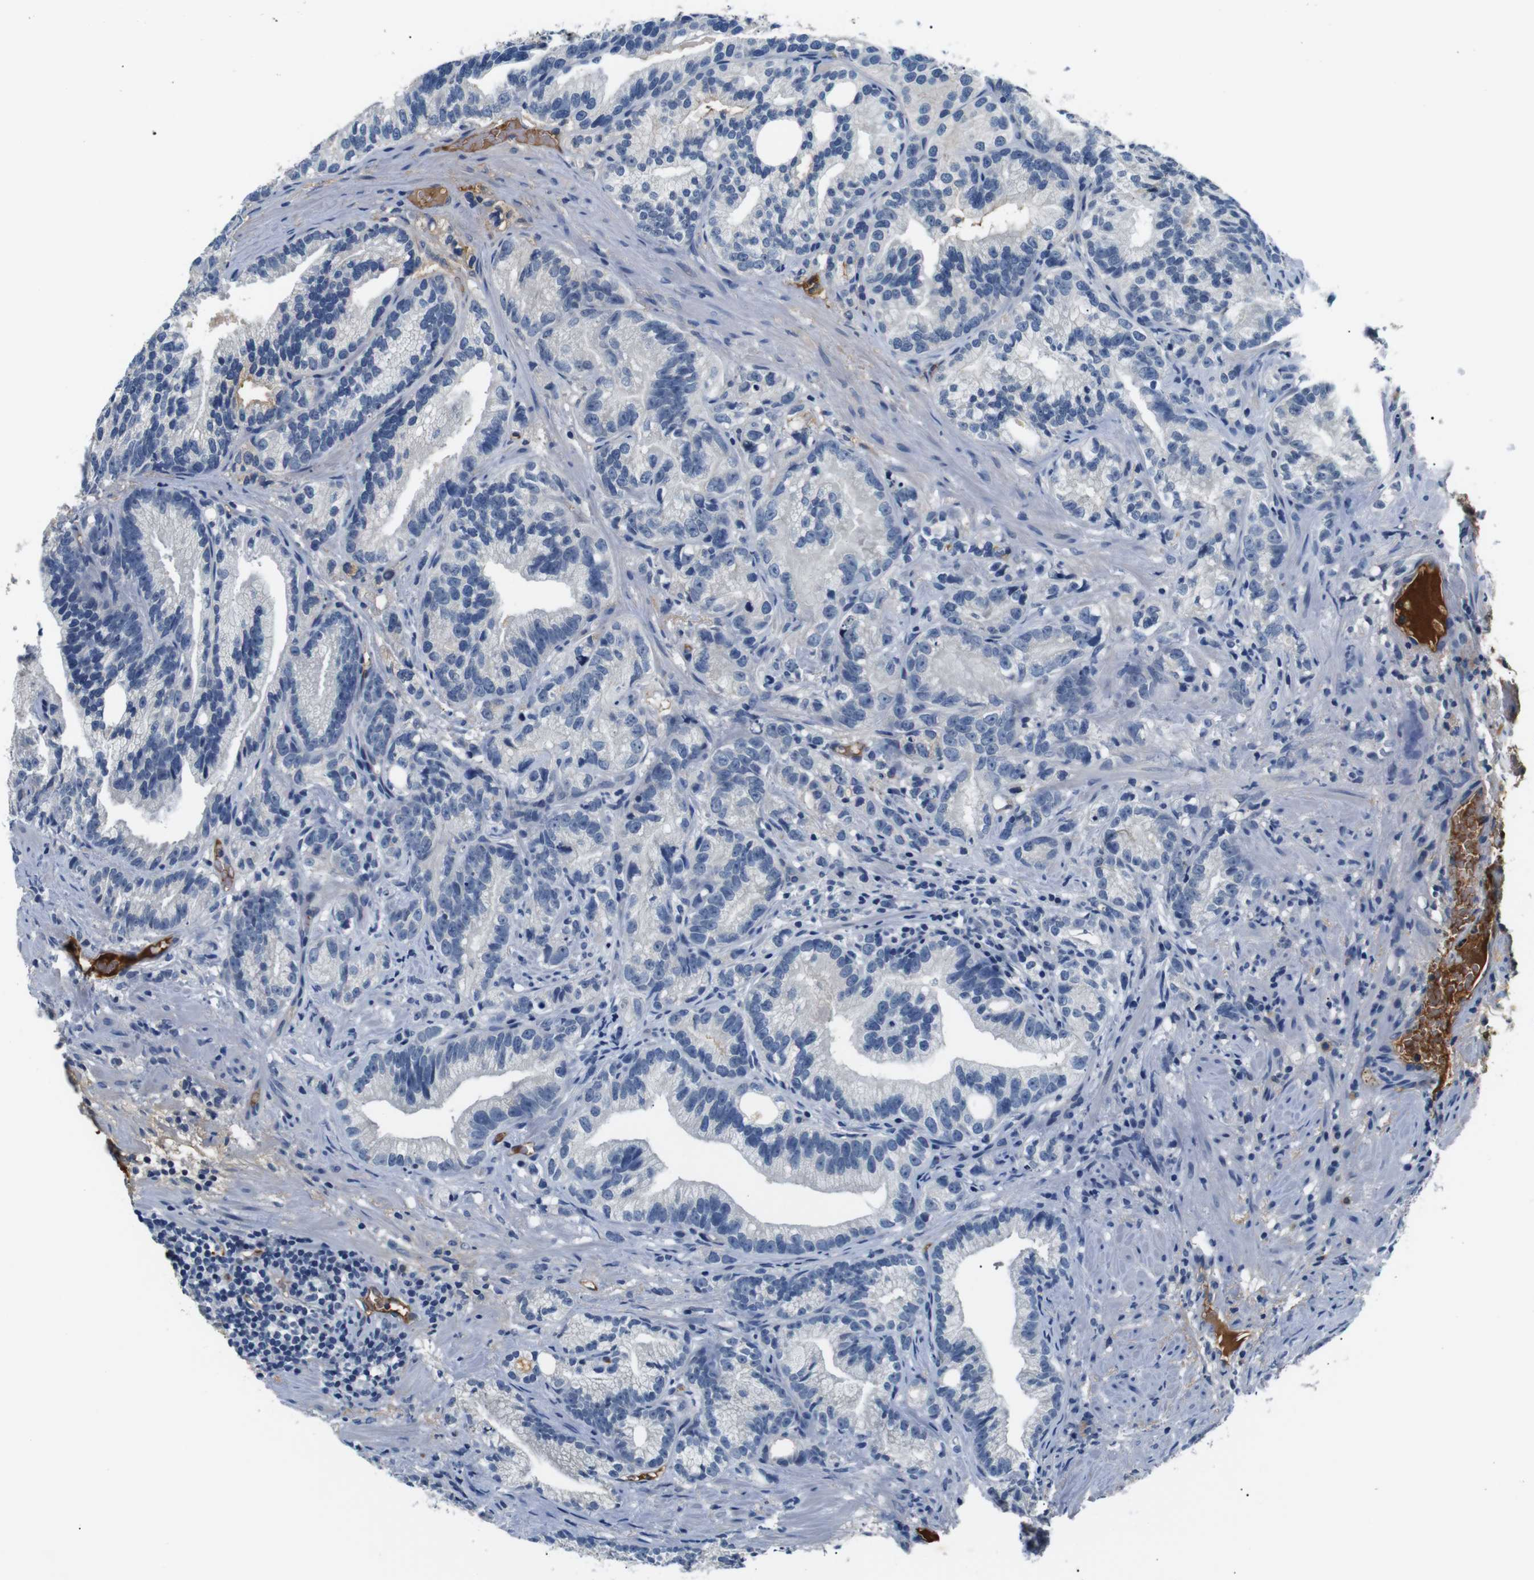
{"staining": {"intensity": "negative", "quantity": "none", "location": "none"}, "tissue": "prostate cancer", "cell_type": "Tumor cells", "image_type": "cancer", "snomed": [{"axis": "morphology", "description": "Adenocarcinoma, Low grade"}, {"axis": "topography", "description": "Prostate"}], "caption": "There is no significant expression in tumor cells of low-grade adenocarcinoma (prostate).", "gene": "LHCGR", "patient": {"sex": "male", "age": 89}}